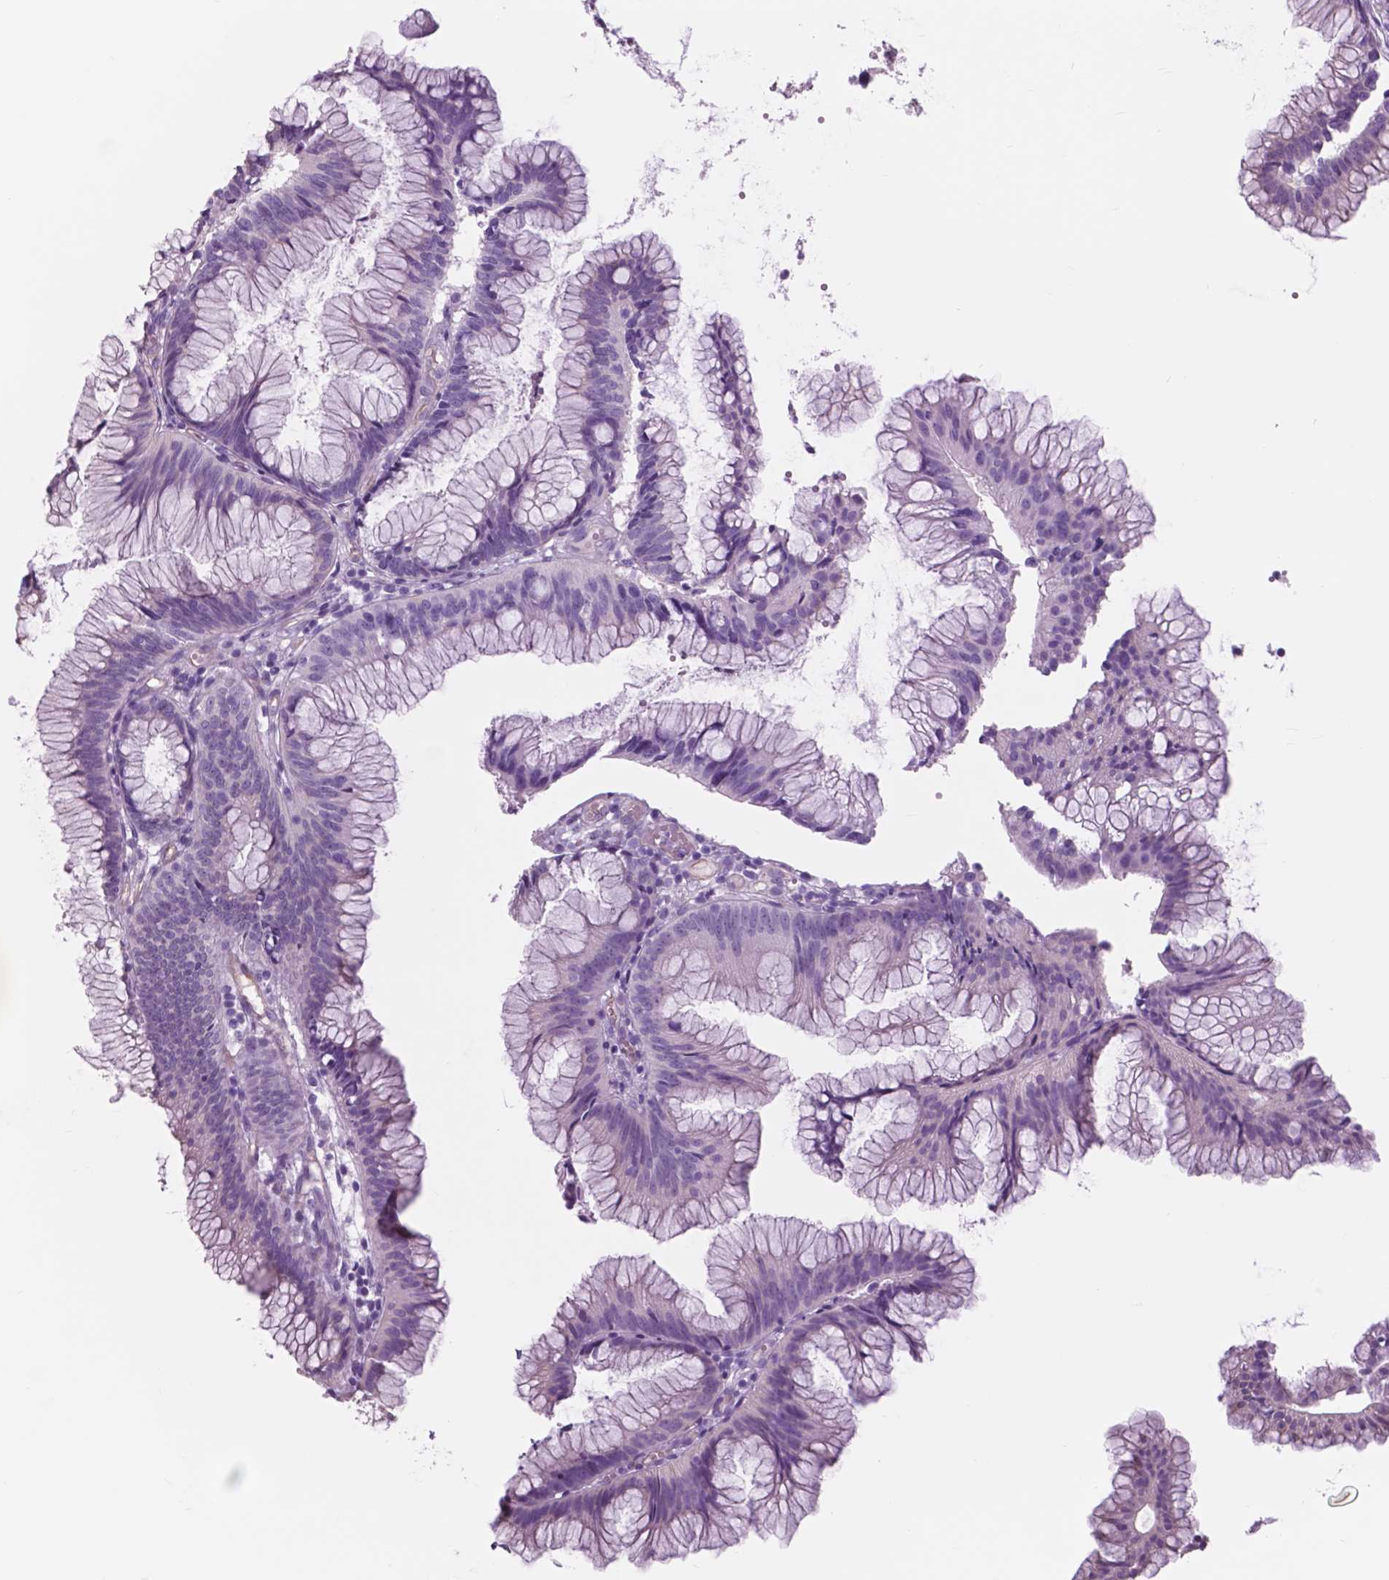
{"staining": {"intensity": "negative", "quantity": "none", "location": "none"}, "tissue": "colorectal cancer", "cell_type": "Tumor cells", "image_type": "cancer", "snomed": [{"axis": "morphology", "description": "Adenocarcinoma, NOS"}, {"axis": "topography", "description": "Colon"}], "caption": "A high-resolution micrograph shows immunohistochemistry staining of colorectal cancer, which exhibits no significant expression in tumor cells.", "gene": "FXYD2", "patient": {"sex": "female", "age": 78}}